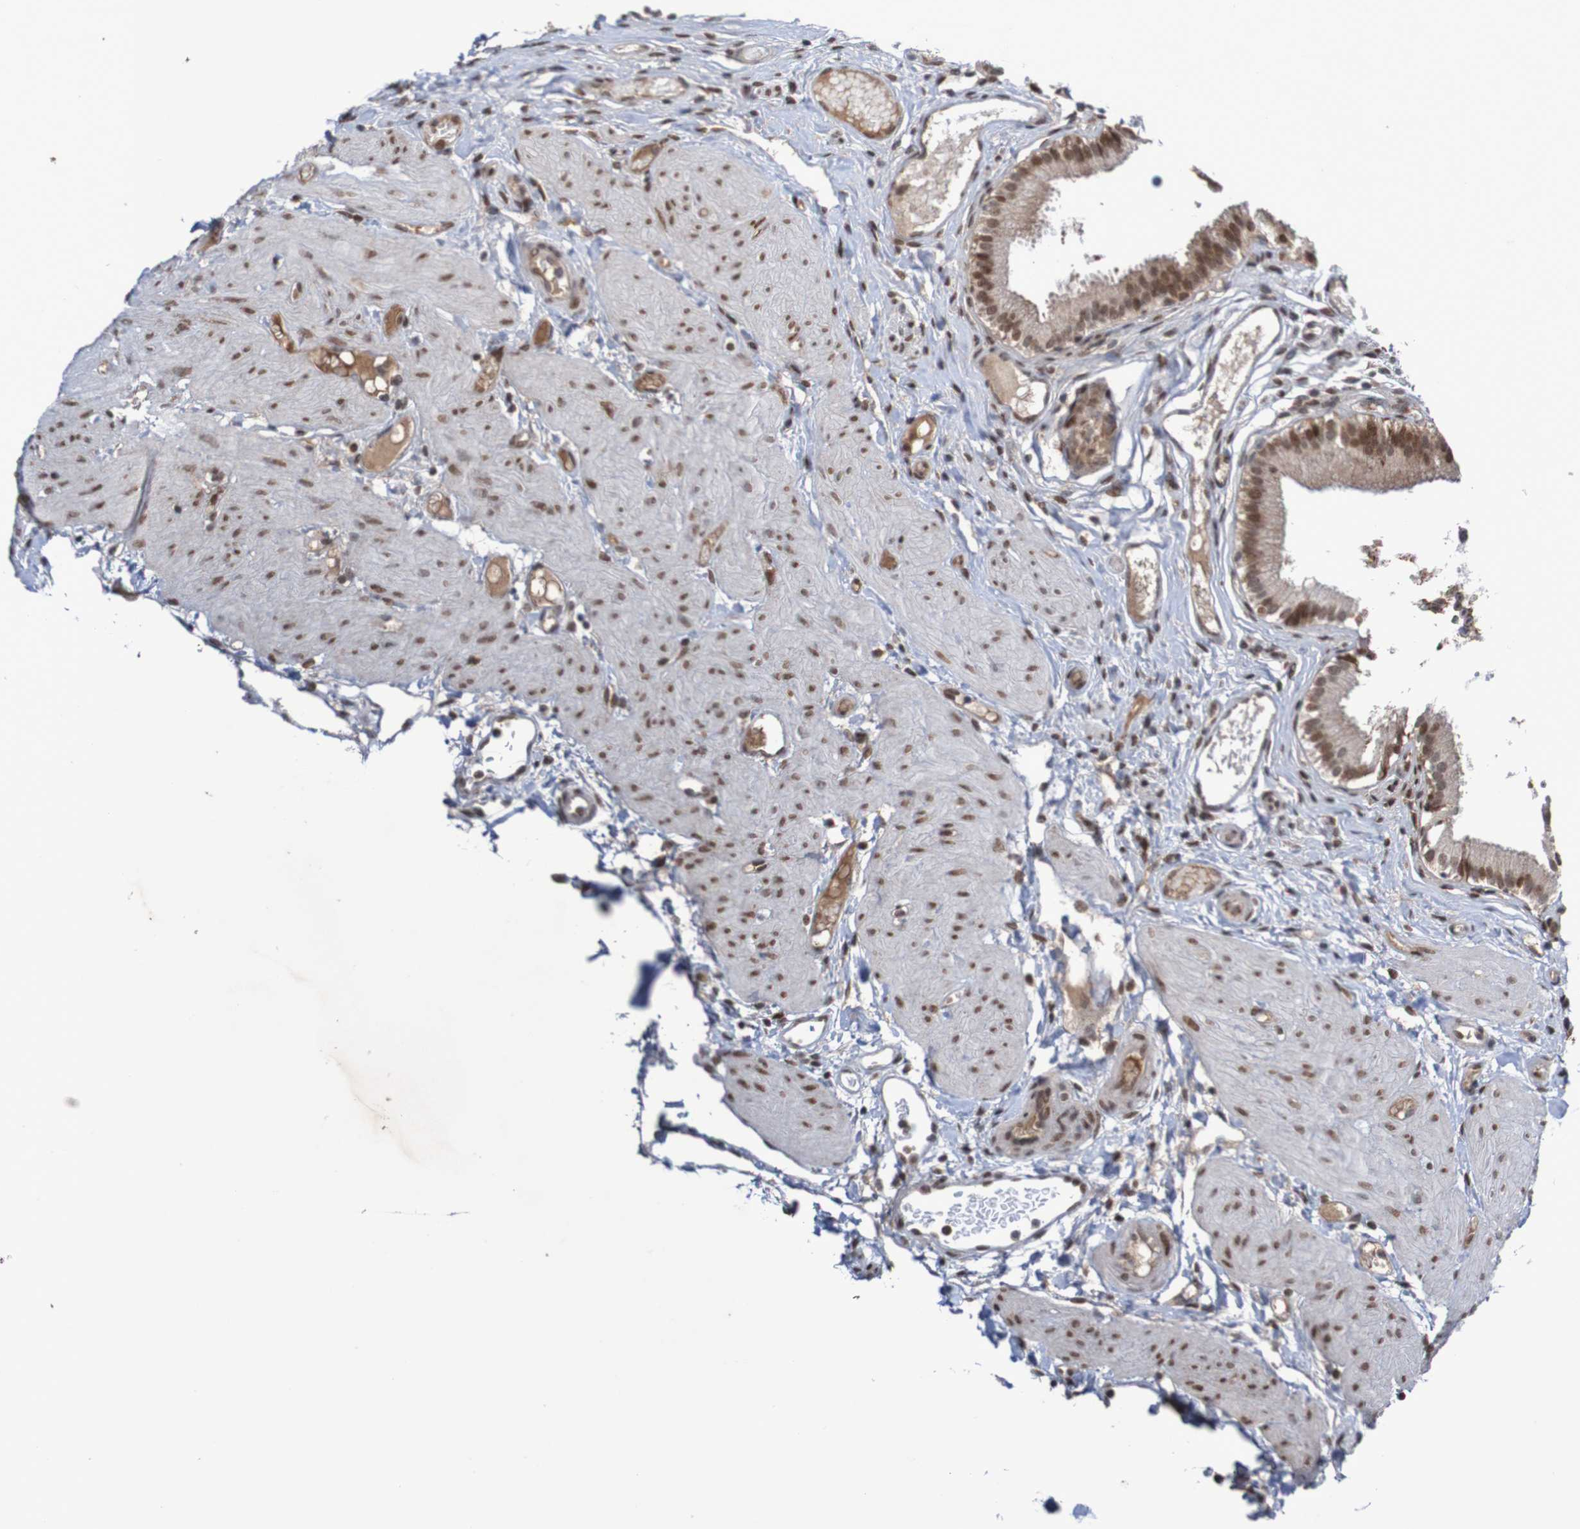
{"staining": {"intensity": "moderate", "quantity": ">75%", "location": "cytoplasmic/membranous,nuclear"}, "tissue": "gallbladder", "cell_type": "Glandular cells", "image_type": "normal", "snomed": [{"axis": "morphology", "description": "Normal tissue, NOS"}, {"axis": "topography", "description": "Gallbladder"}], "caption": "A micrograph showing moderate cytoplasmic/membranous,nuclear positivity in approximately >75% of glandular cells in benign gallbladder, as visualized by brown immunohistochemical staining.", "gene": "ITLN1", "patient": {"sex": "female", "age": 26}}